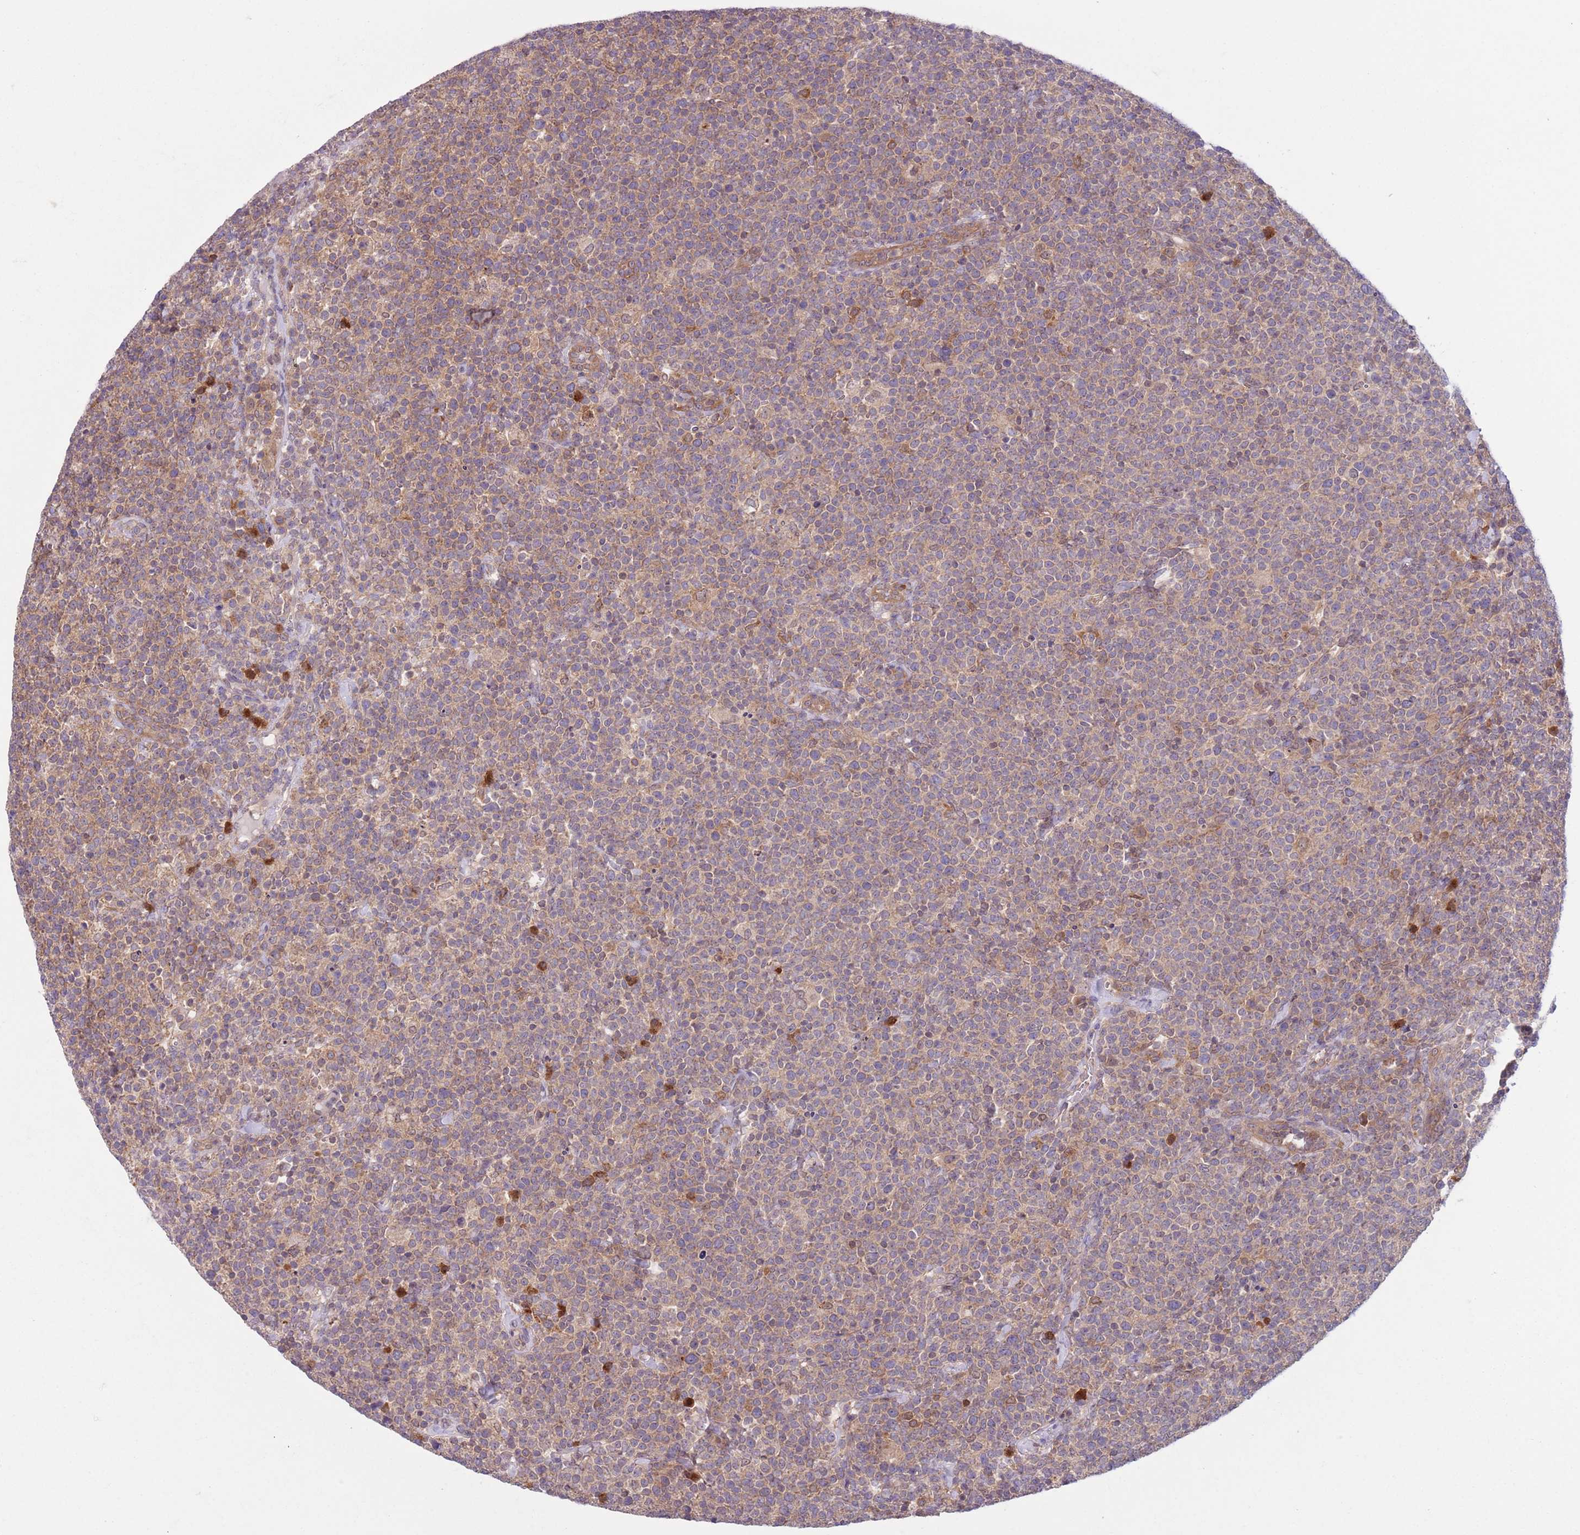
{"staining": {"intensity": "weak", "quantity": ">75%", "location": "cytoplasmic/membranous"}, "tissue": "lymphoma", "cell_type": "Tumor cells", "image_type": "cancer", "snomed": [{"axis": "morphology", "description": "Malignant lymphoma, non-Hodgkin's type, High grade"}, {"axis": "topography", "description": "Lymph node"}], "caption": "Weak cytoplasmic/membranous staining is identified in approximately >75% of tumor cells in malignant lymphoma, non-Hodgkin's type (high-grade). (DAB (3,3'-diaminobenzidine) IHC with brightfield microscopy, high magnification).", "gene": "COPE", "patient": {"sex": "male", "age": 61}}